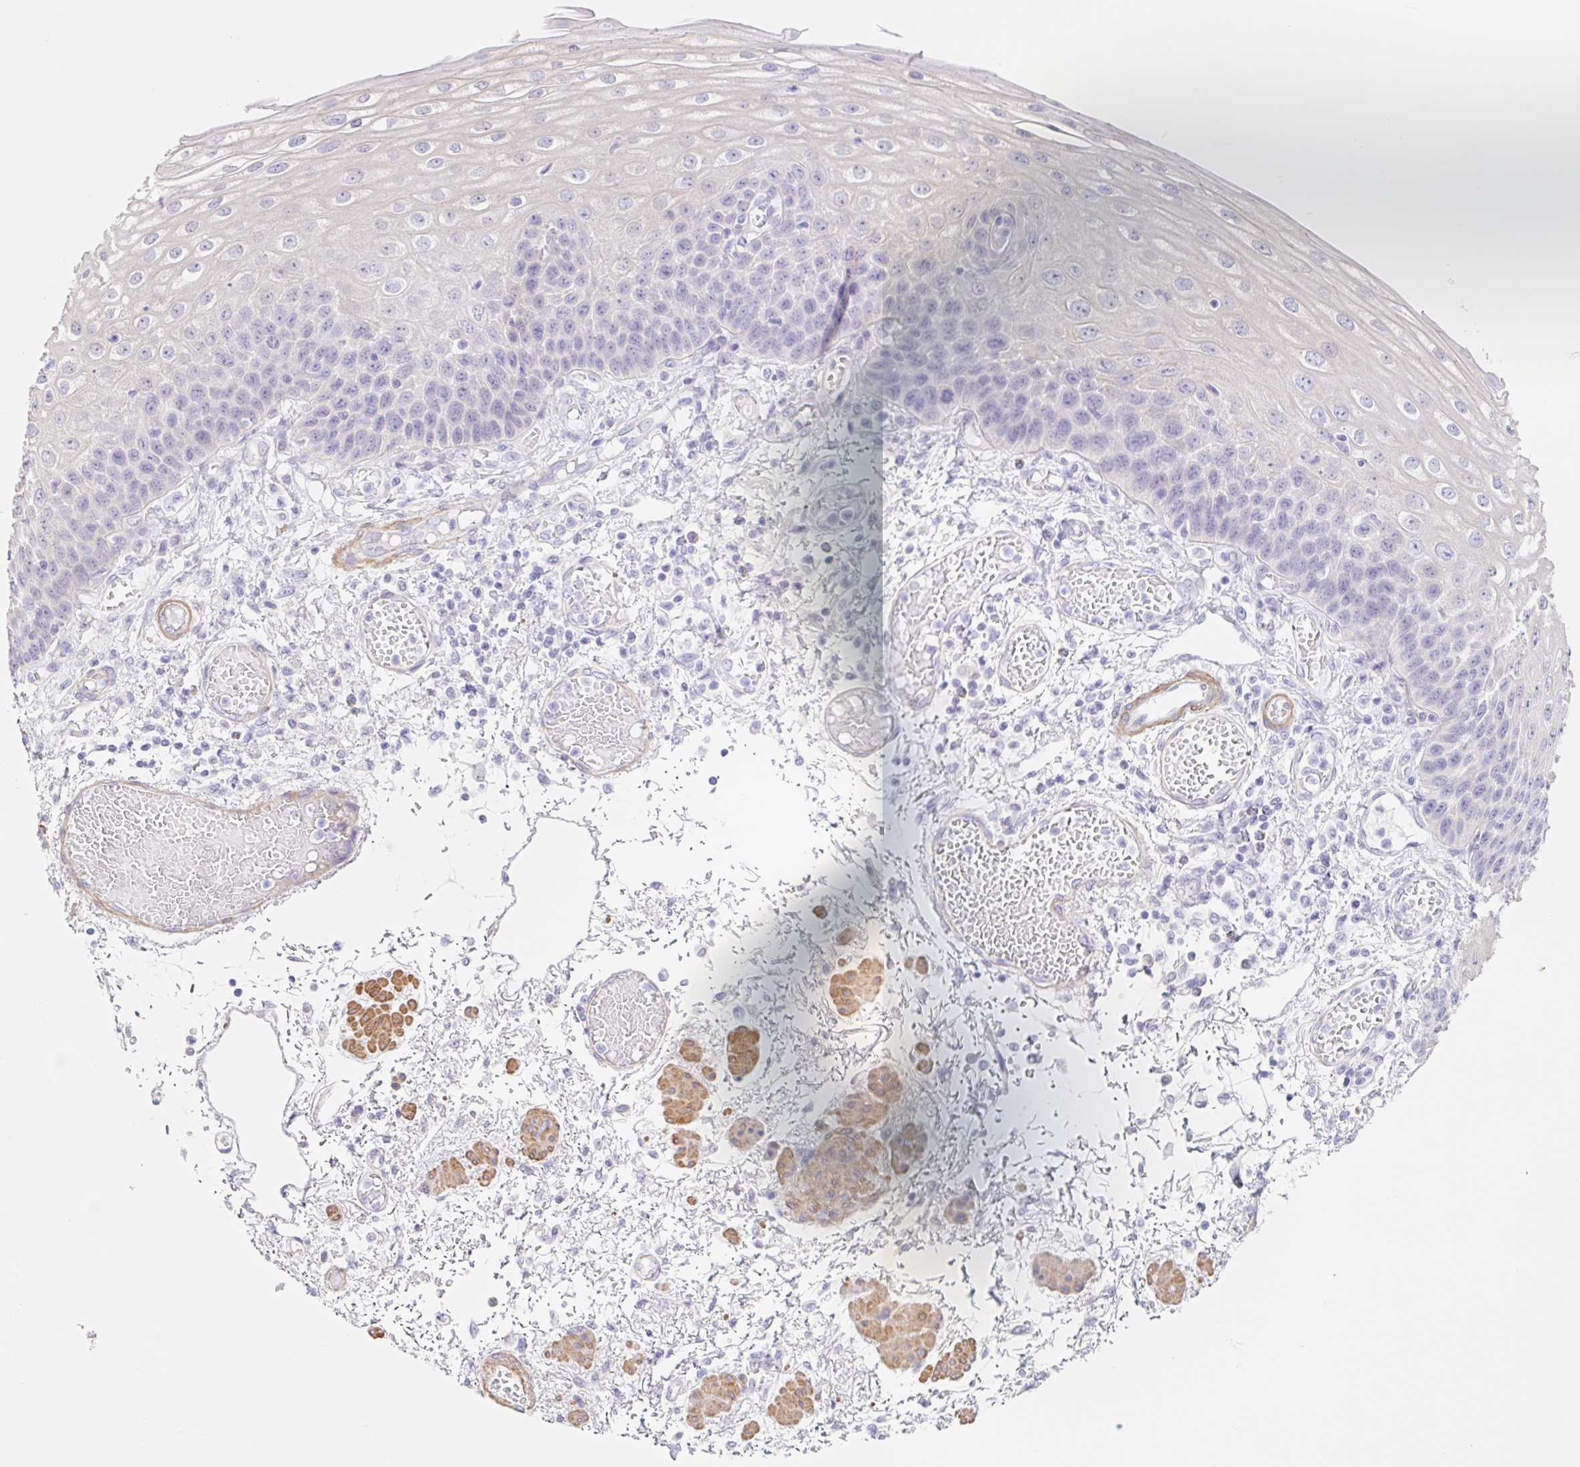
{"staining": {"intensity": "negative", "quantity": "none", "location": "none"}, "tissue": "esophagus", "cell_type": "Squamous epithelial cells", "image_type": "normal", "snomed": [{"axis": "morphology", "description": "Normal tissue, NOS"}, {"axis": "morphology", "description": "Adenocarcinoma, NOS"}, {"axis": "topography", "description": "Esophagus"}], "caption": "Histopathology image shows no significant protein positivity in squamous epithelial cells of normal esophagus.", "gene": "DCAF17", "patient": {"sex": "male", "age": 81}}